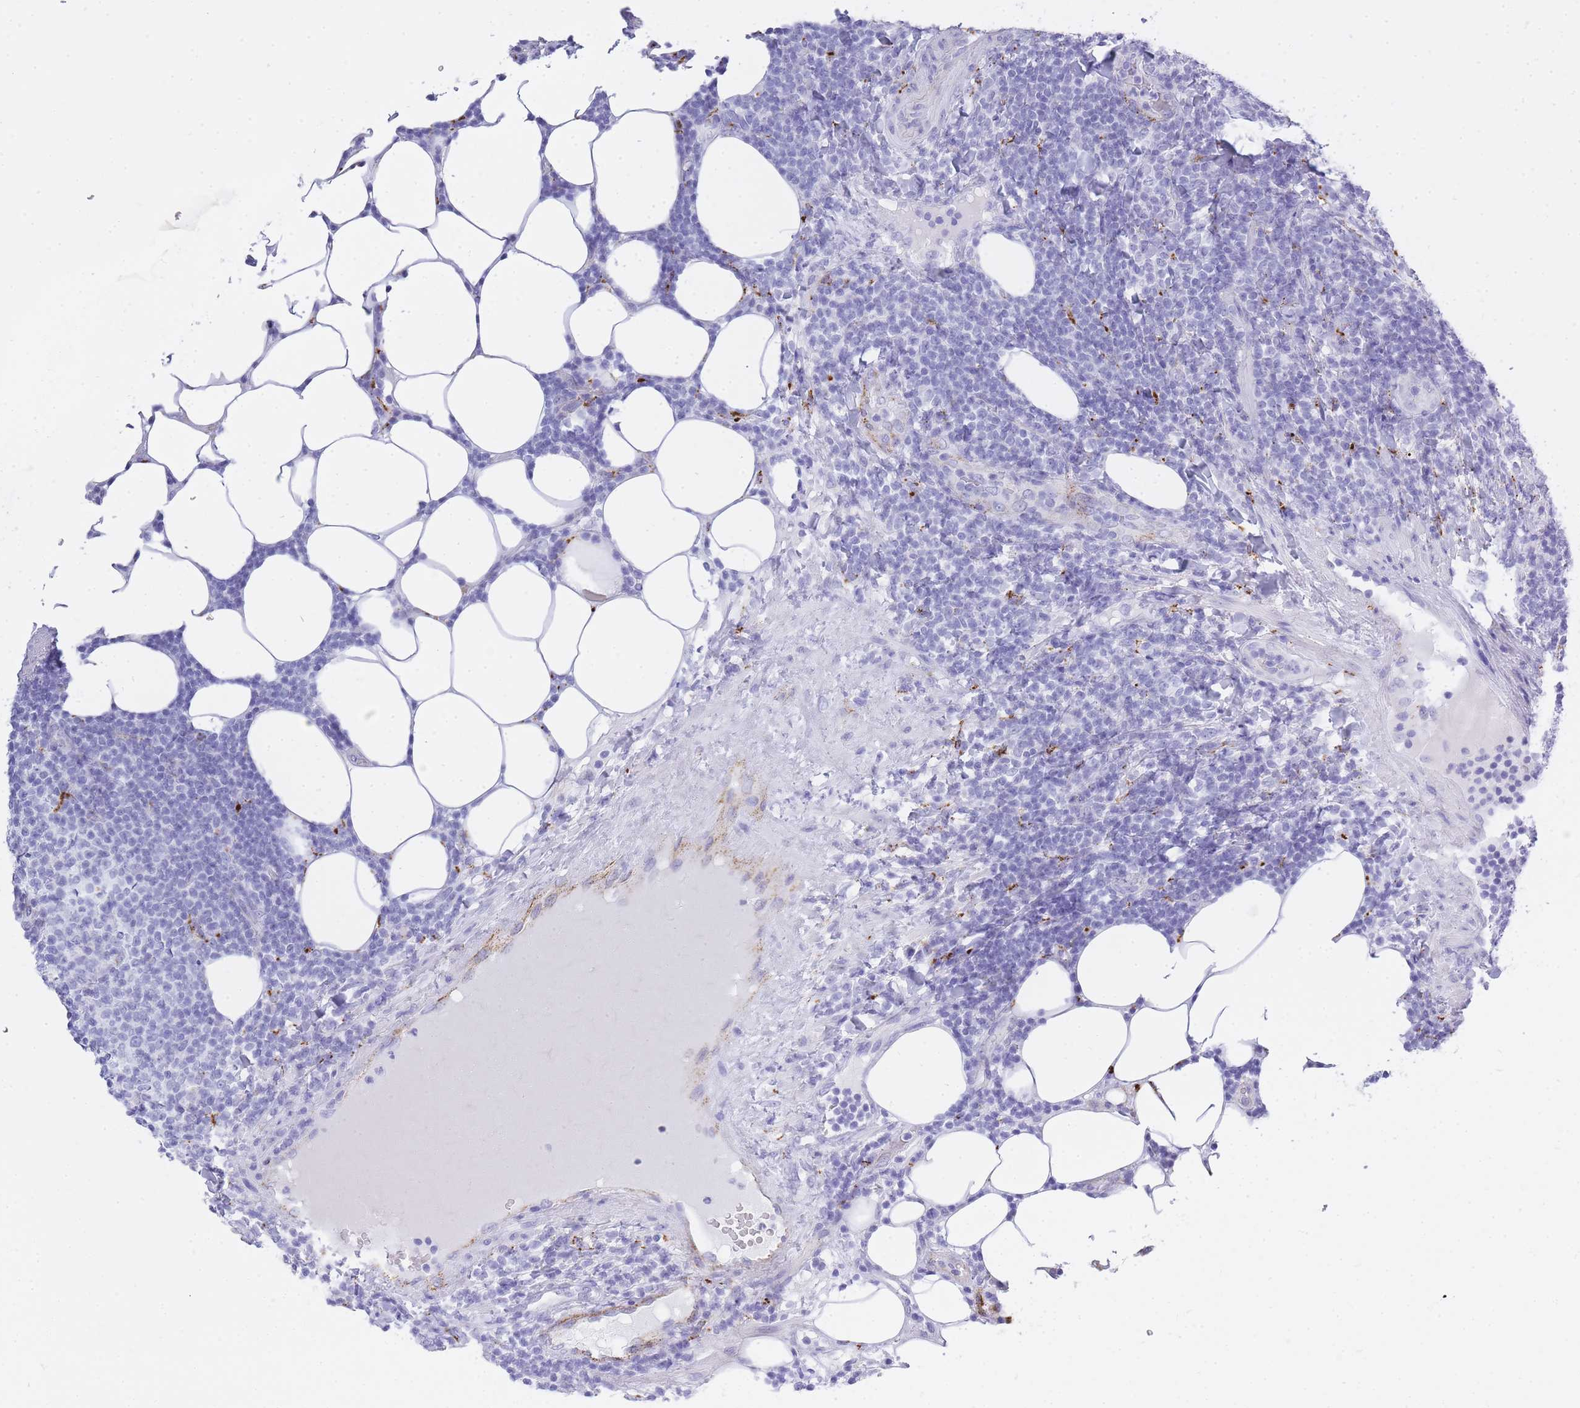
{"staining": {"intensity": "negative", "quantity": "none", "location": "none"}, "tissue": "lymphoma", "cell_type": "Tumor cells", "image_type": "cancer", "snomed": [{"axis": "morphology", "description": "Malignant lymphoma, non-Hodgkin's type, Low grade"}, {"axis": "topography", "description": "Lymph node"}], "caption": "Tumor cells are negative for protein expression in human malignant lymphoma, non-Hodgkin's type (low-grade).", "gene": "RHO", "patient": {"sex": "male", "age": 66}}